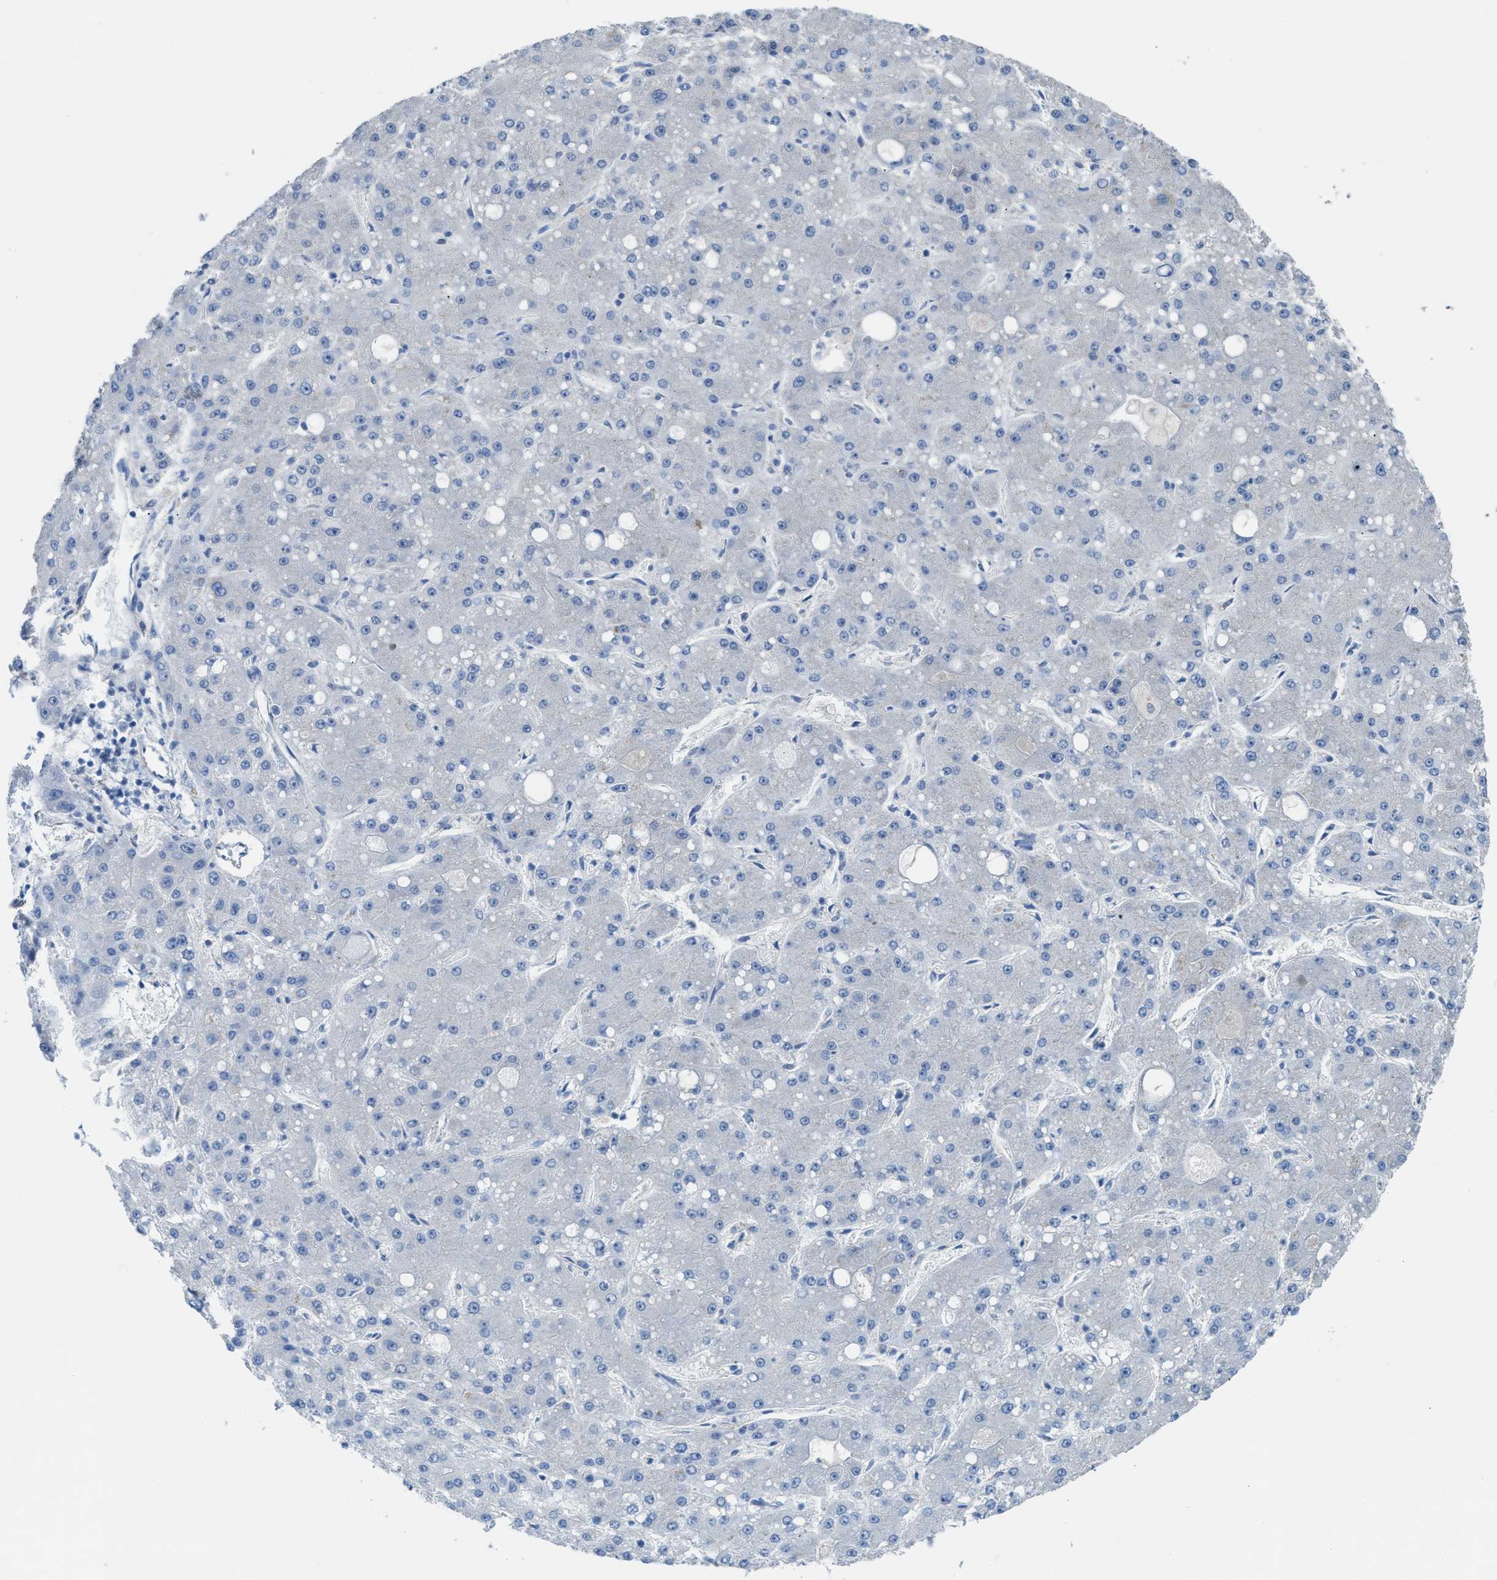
{"staining": {"intensity": "negative", "quantity": "none", "location": "none"}, "tissue": "liver cancer", "cell_type": "Tumor cells", "image_type": "cancer", "snomed": [{"axis": "morphology", "description": "Carcinoma, Hepatocellular, NOS"}, {"axis": "topography", "description": "Liver"}], "caption": "Immunohistochemical staining of human liver cancer (hepatocellular carcinoma) demonstrates no significant staining in tumor cells.", "gene": "ASPA", "patient": {"sex": "male", "age": 67}}